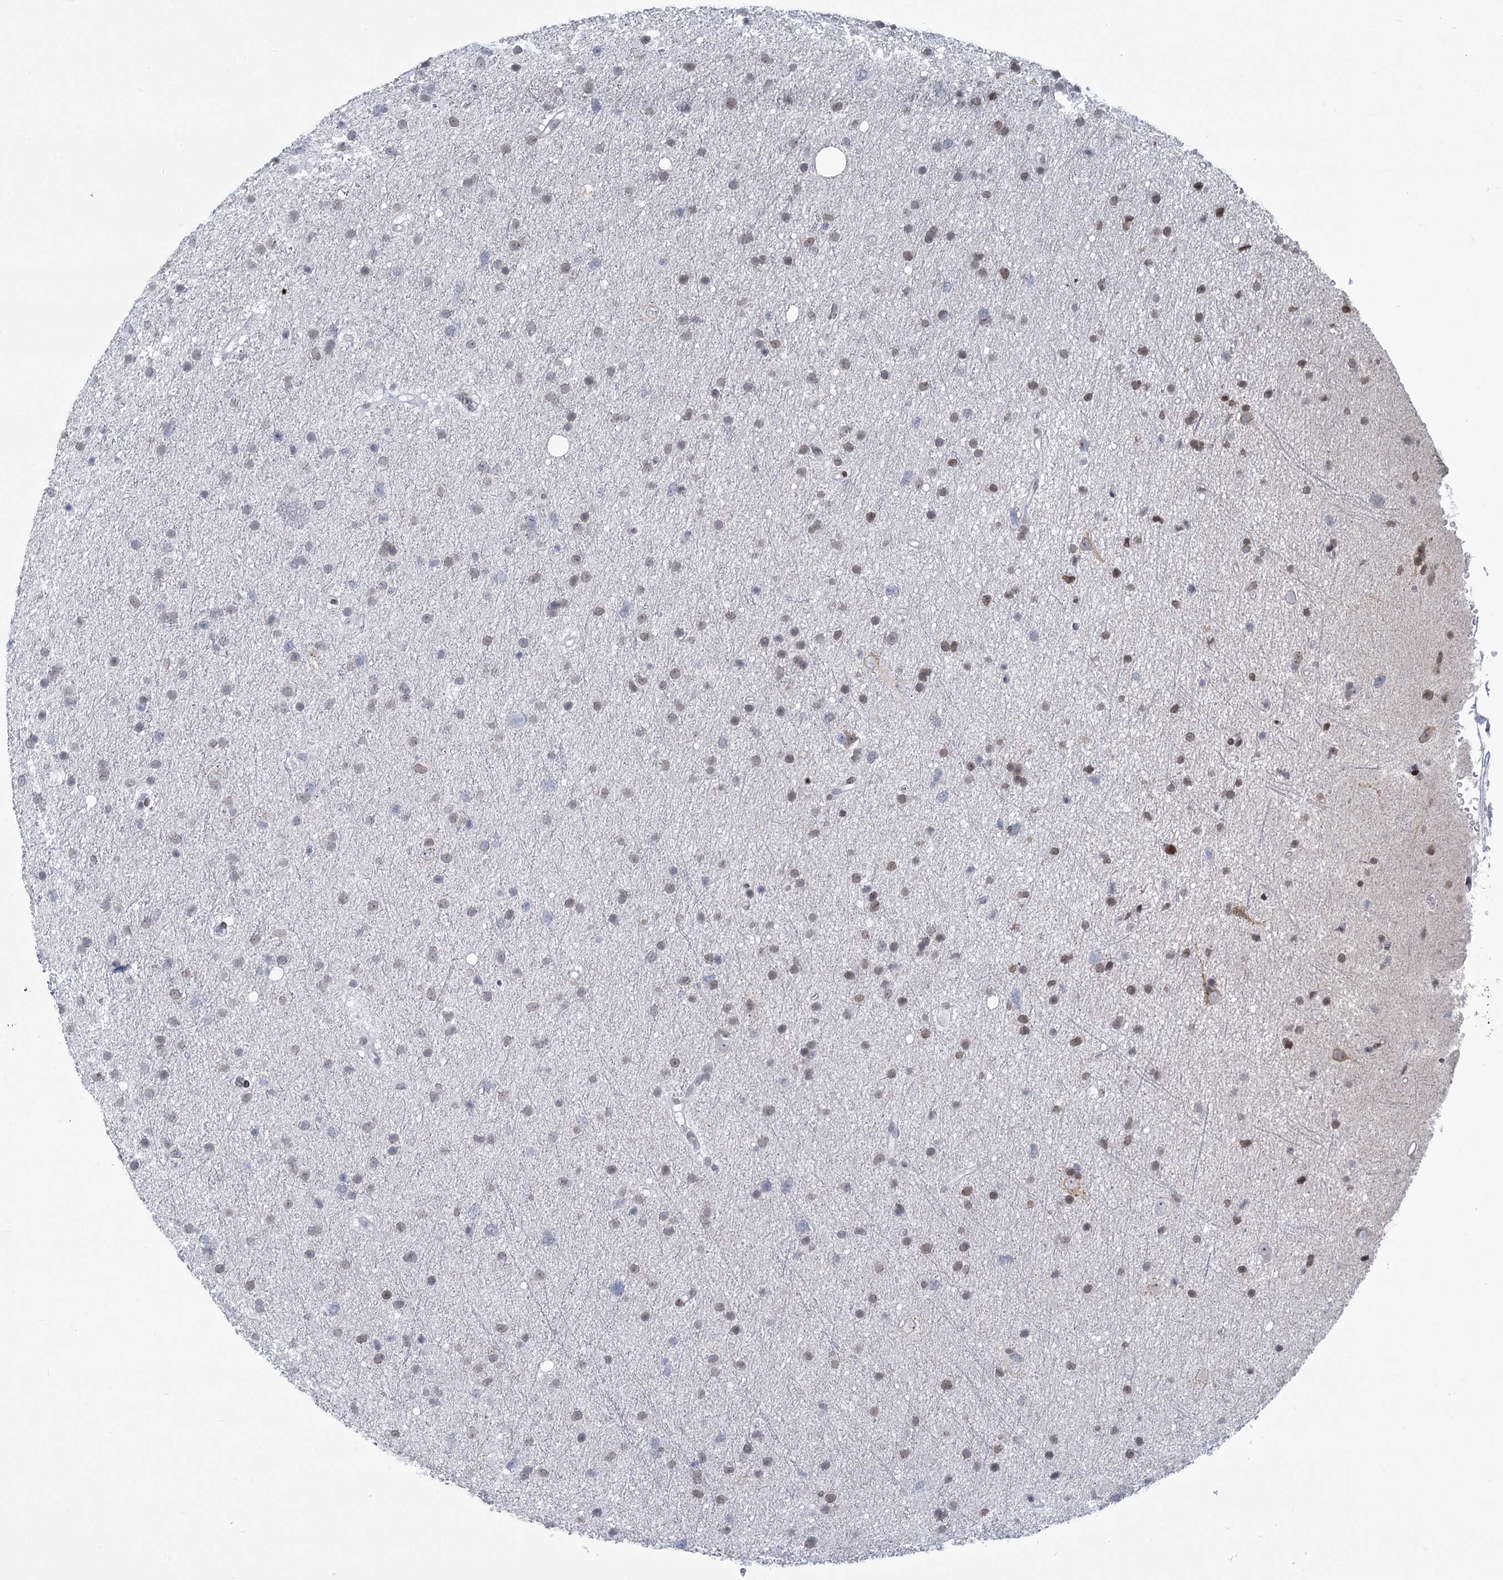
{"staining": {"intensity": "weak", "quantity": "25%-75%", "location": "nuclear"}, "tissue": "glioma", "cell_type": "Tumor cells", "image_type": "cancer", "snomed": [{"axis": "morphology", "description": "Glioma, malignant, Low grade"}, {"axis": "topography", "description": "Cerebral cortex"}], "caption": "A low amount of weak nuclear expression is present in approximately 25%-75% of tumor cells in malignant glioma (low-grade) tissue.", "gene": "PRSS35", "patient": {"sex": "female", "age": 39}}